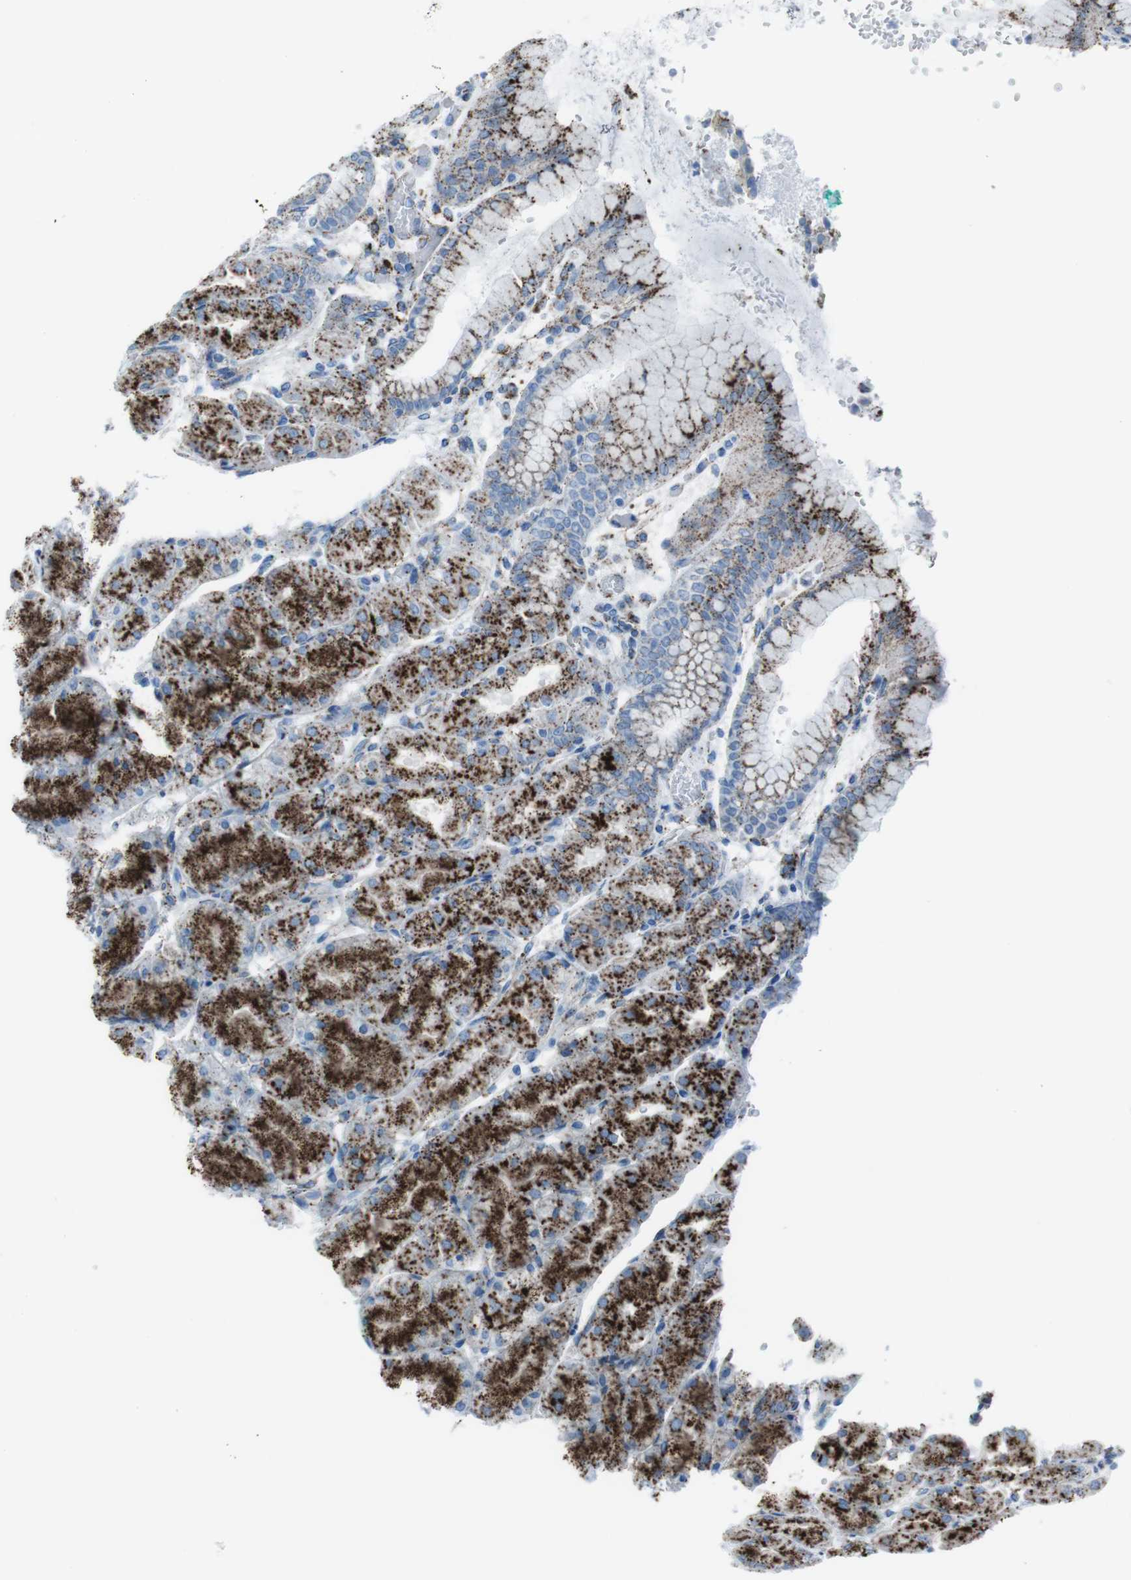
{"staining": {"intensity": "strong", "quantity": ">75%", "location": "cytoplasmic/membranous"}, "tissue": "stomach", "cell_type": "Glandular cells", "image_type": "normal", "snomed": [{"axis": "morphology", "description": "Normal tissue, NOS"}, {"axis": "topography", "description": "Stomach, upper"}], "caption": "A high-resolution image shows immunohistochemistry staining of unremarkable stomach, which shows strong cytoplasmic/membranous staining in about >75% of glandular cells. (brown staining indicates protein expression, while blue staining denotes nuclei).", "gene": "SCARB2", "patient": {"sex": "female", "age": 56}}